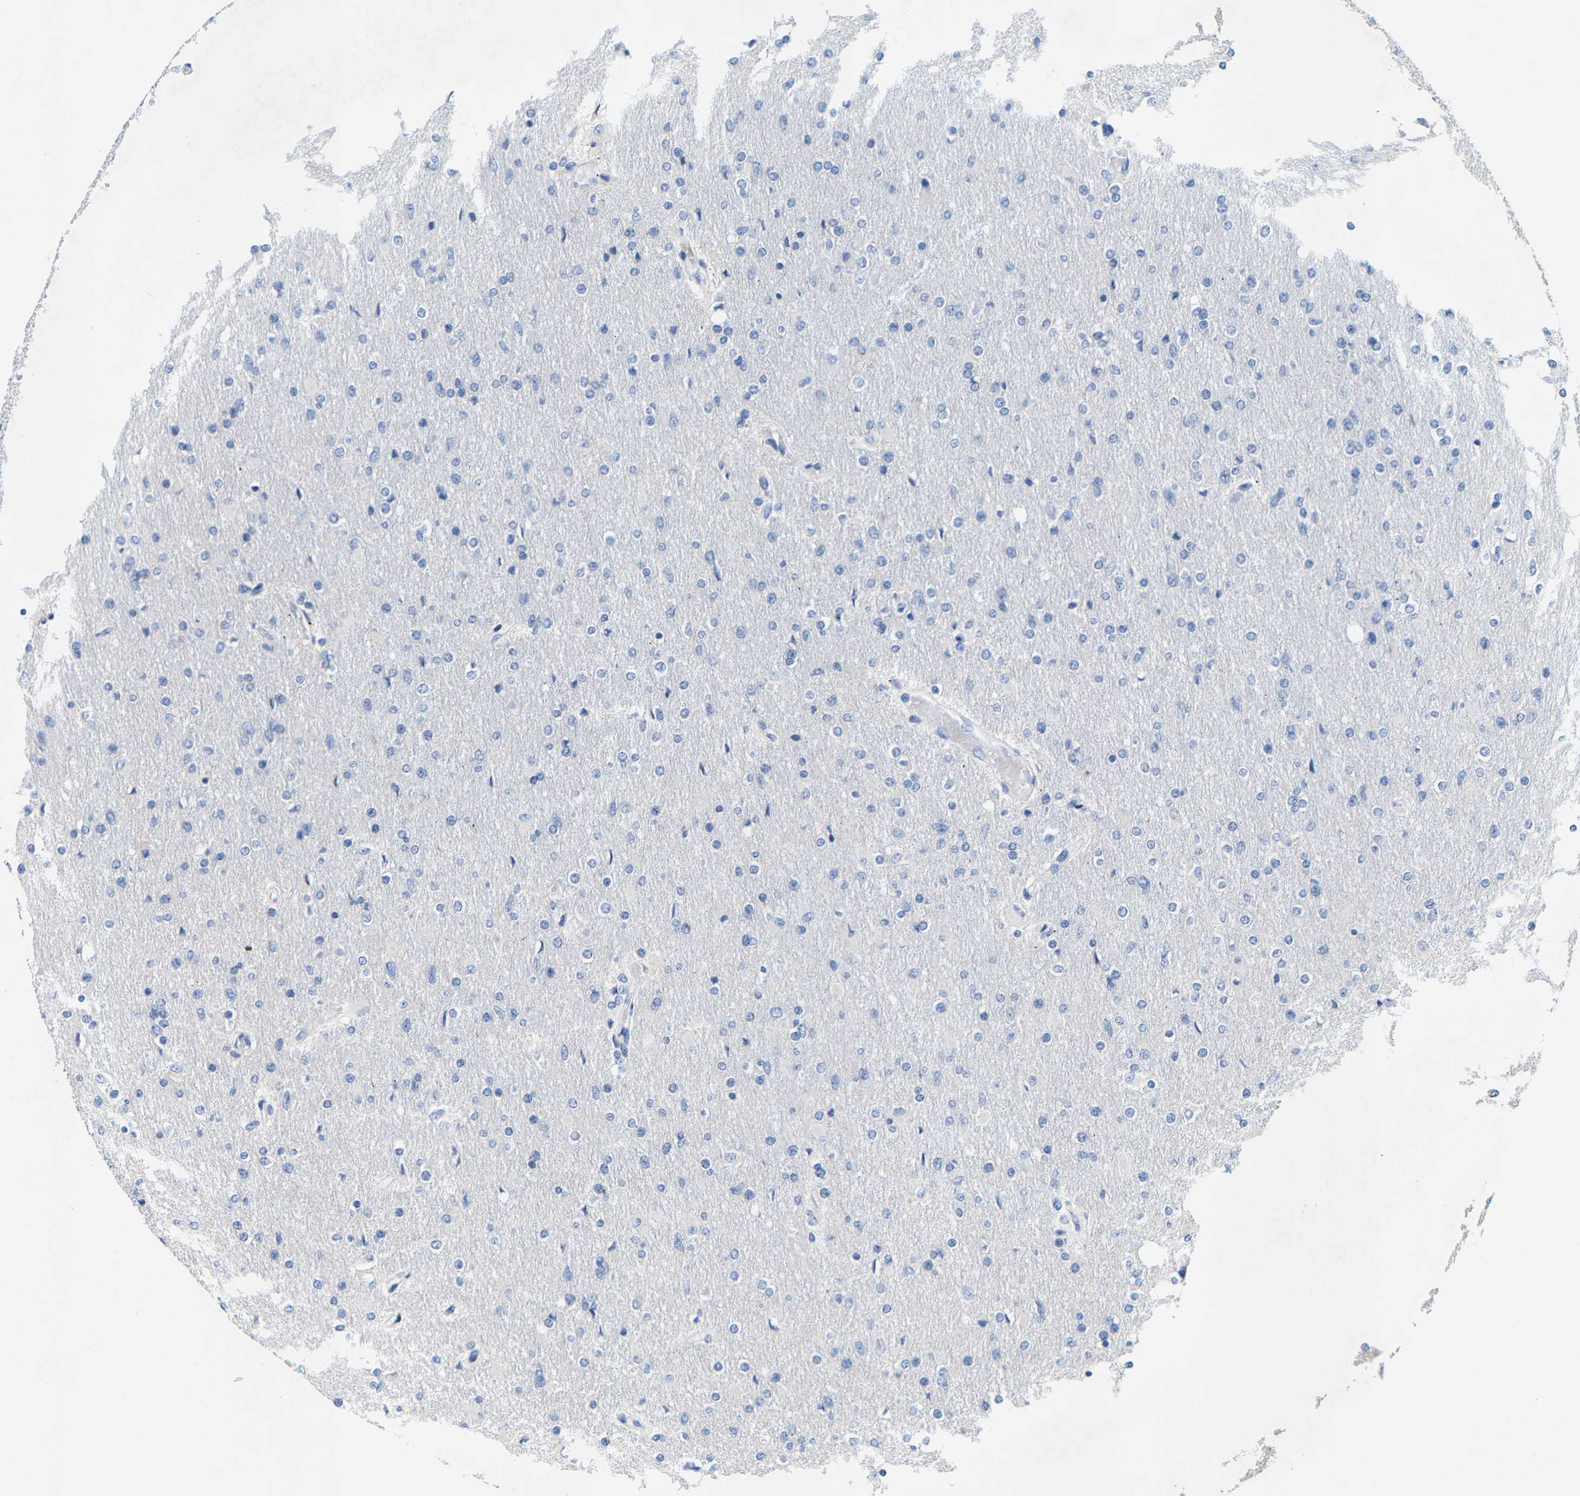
{"staining": {"intensity": "negative", "quantity": "none", "location": "none"}, "tissue": "glioma", "cell_type": "Tumor cells", "image_type": "cancer", "snomed": [{"axis": "morphology", "description": "Glioma, malignant, High grade"}, {"axis": "topography", "description": "Cerebral cortex"}], "caption": "Protein analysis of glioma exhibits no significant expression in tumor cells. Brightfield microscopy of IHC stained with DAB (brown) and hematoxylin (blue), captured at high magnification.", "gene": "KLHL1", "patient": {"sex": "female", "age": 36}}